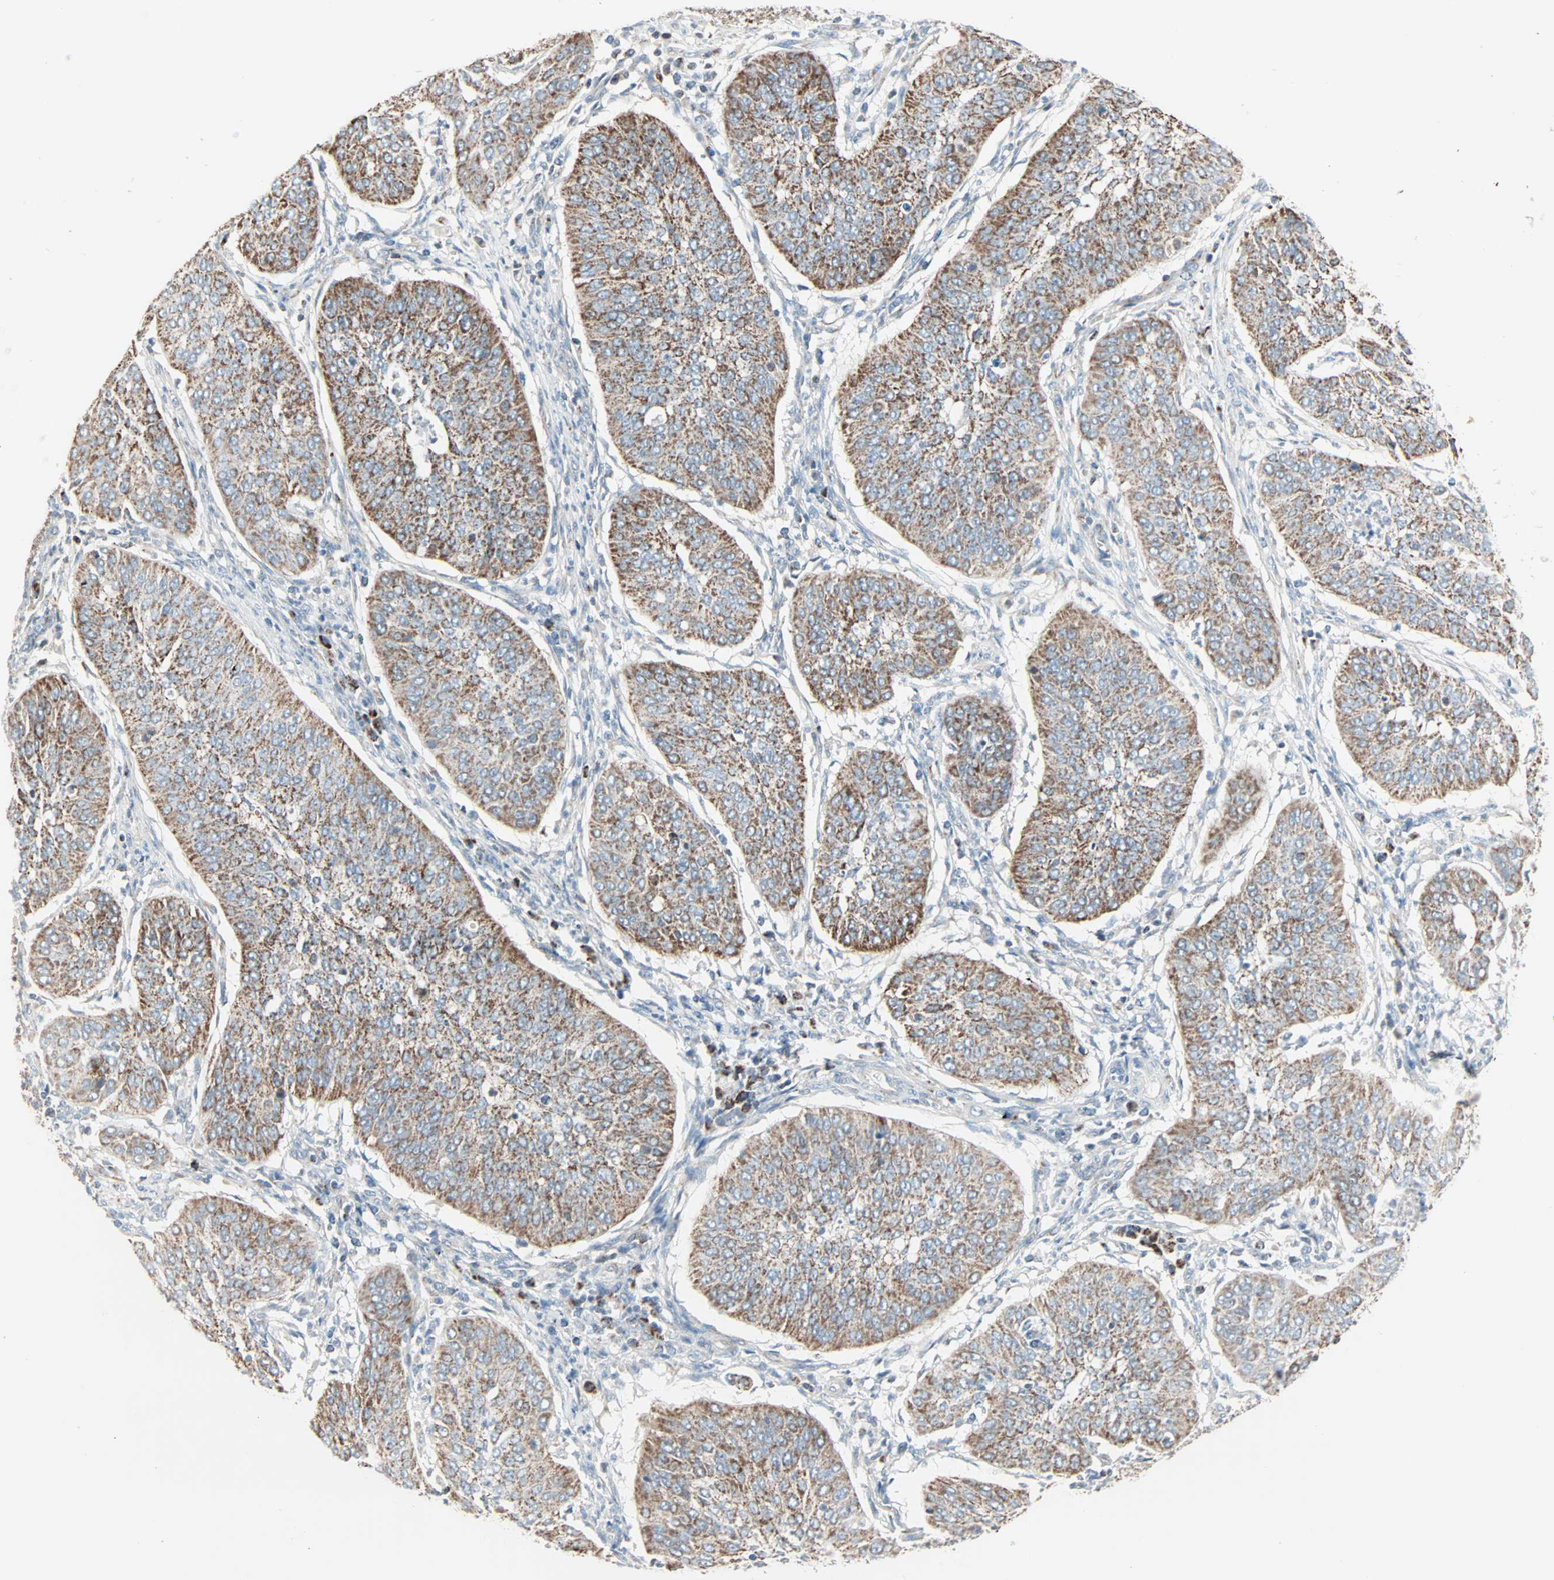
{"staining": {"intensity": "moderate", "quantity": ">75%", "location": "cytoplasmic/membranous"}, "tissue": "cervical cancer", "cell_type": "Tumor cells", "image_type": "cancer", "snomed": [{"axis": "morphology", "description": "Normal tissue, NOS"}, {"axis": "morphology", "description": "Squamous cell carcinoma, NOS"}, {"axis": "topography", "description": "Cervix"}], "caption": "An immunohistochemistry histopathology image of neoplastic tissue is shown. Protein staining in brown labels moderate cytoplasmic/membranous positivity in squamous cell carcinoma (cervical) within tumor cells.", "gene": "IDH2", "patient": {"sex": "female", "age": 39}}